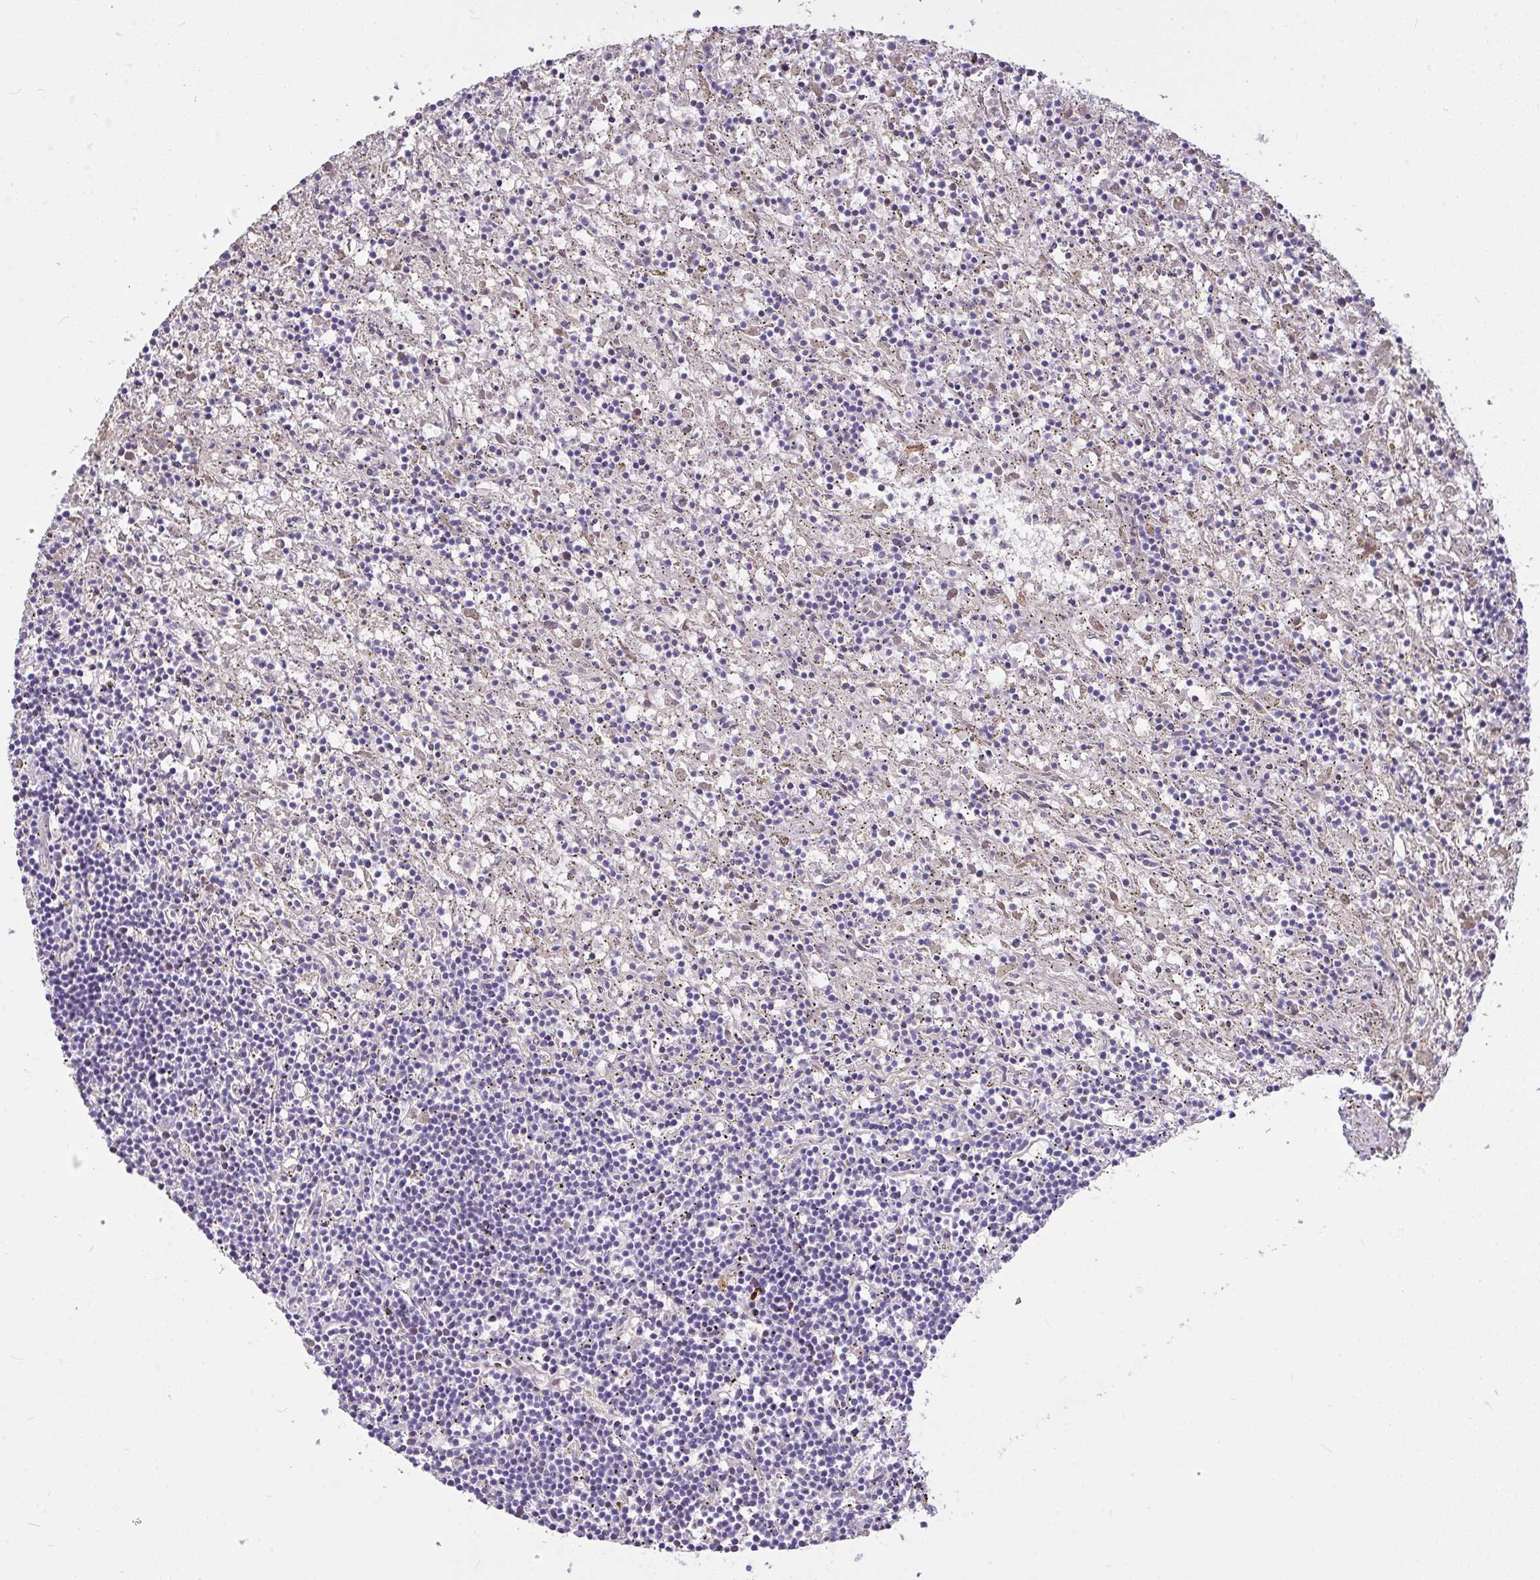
{"staining": {"intensity": "negative", "quantity": "none", "location": "none"}, "tissue": "lymphoma", "cell_type": "Tumor cells", "image_type": "cancer", "snomed": [{"axis": "morphology", "description": "Malignant lymphoma, non-Hodgkin's type, Low grade"}, {"axis": "topography", "description": "Spleen"}], "caption": "The photomicrograph demonstrates no significant positivity in tumor cells of low-grade malignant lymphoma, non-Hodgkin's type.", "gene": "MOCS1", "patient": {"sex": "male", "age": 76}}